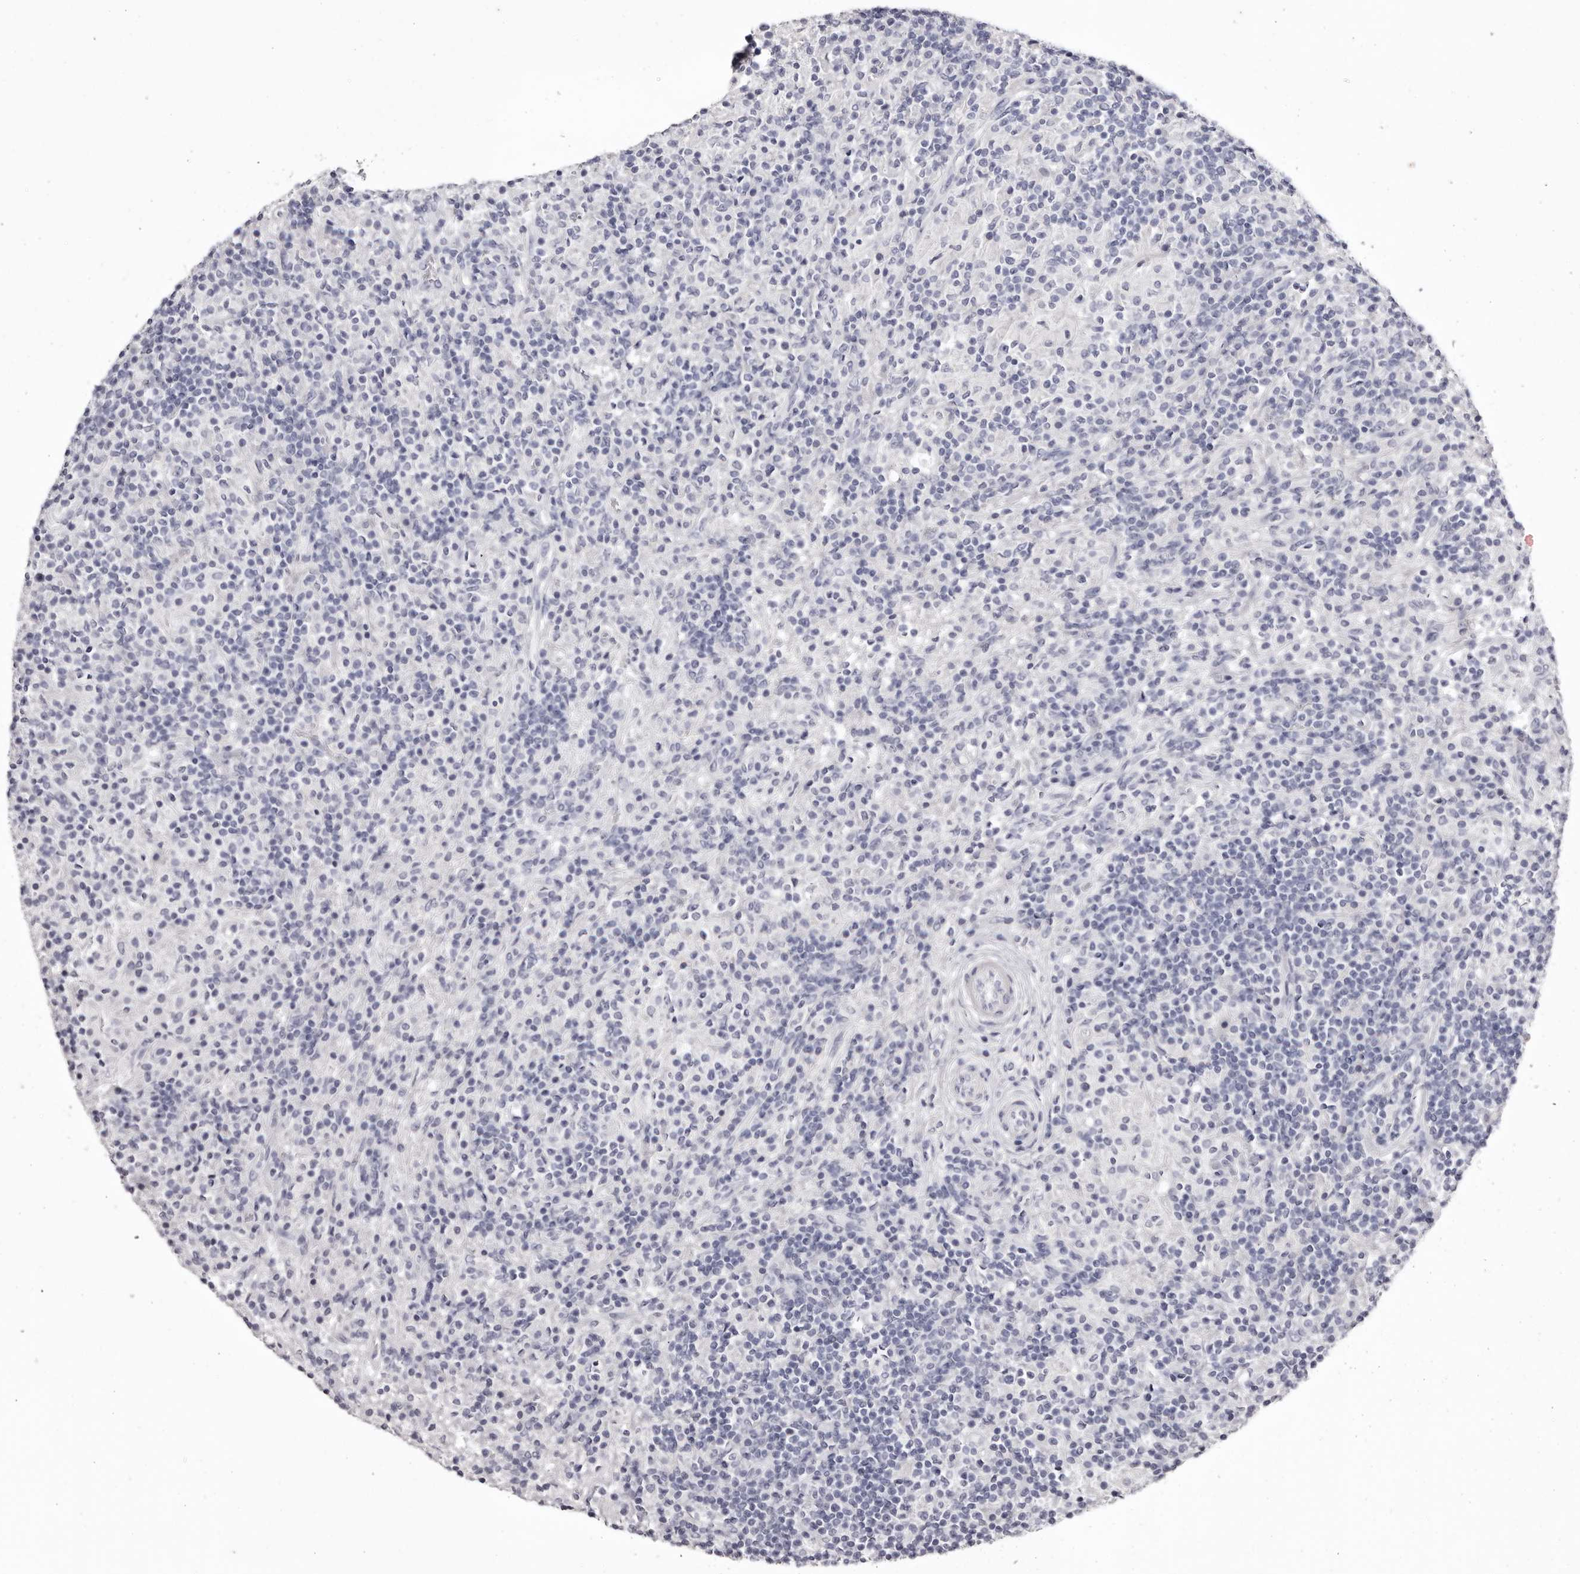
{"staining": {"intensity": "negative", "quantity": "none", "location": "none"}, "tissue": "lymphoma", "cell_type": "Tumor cells", "image_type": "cancer", "snomed": [{"axis": "morphology", "description": "Hodgkin's disease, NOS"}, {"axis": "topography", "description": "Lymph node"}], "caption": "Hodgkin's disease was stained to show a protein in brown. There is no significant expression in tumor cells.", "gene": "CA6", "patient": {"sex": "male", "age": 70}}